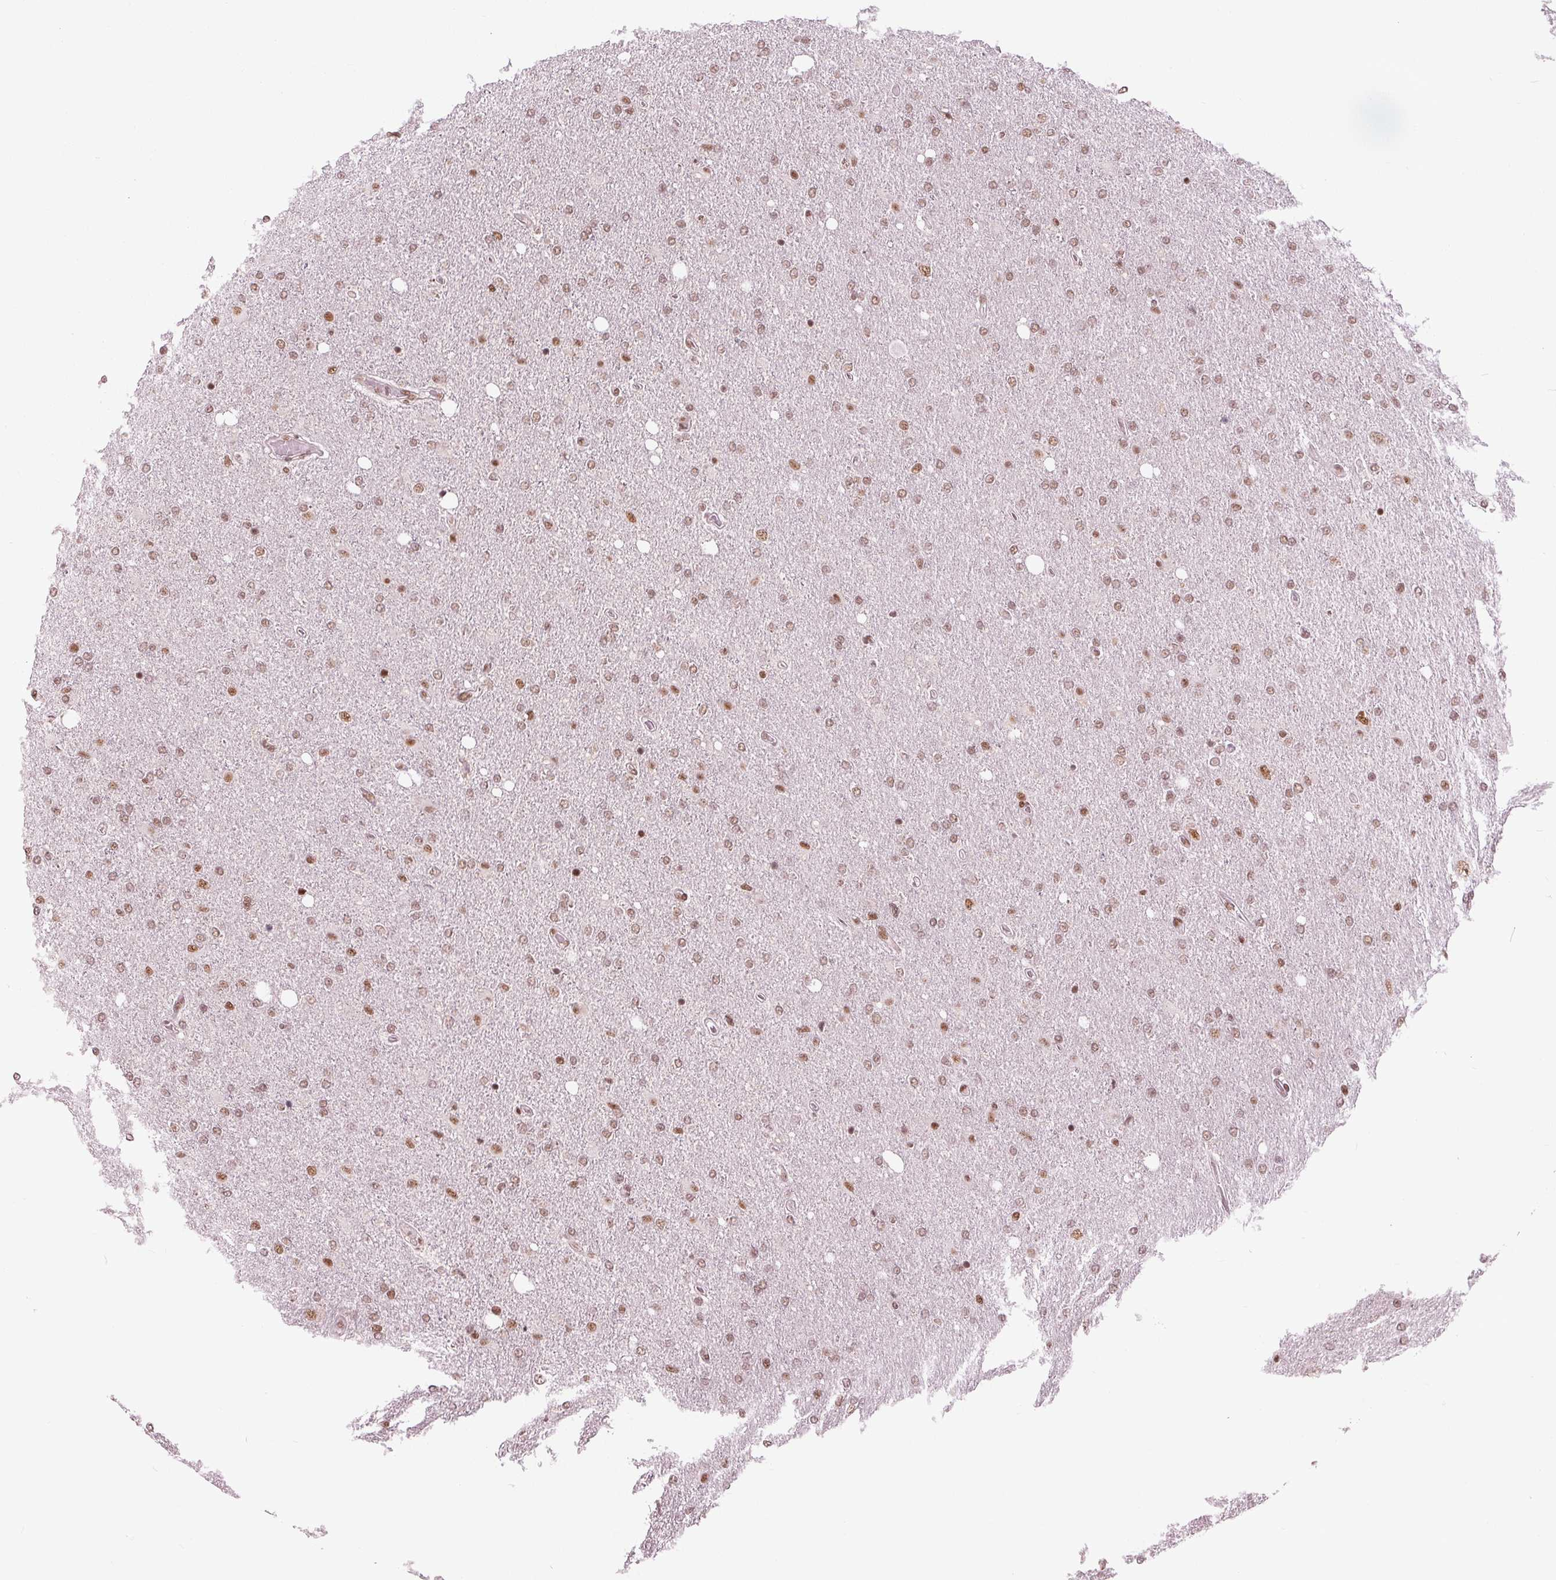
{"staining": {"intensity": "moderate", "quantity": ">75%", "location": "nuclear"}, "tissue": "glioma", "cell_type": "Tumor cells", "image_type": "cancer", "snomed": [{"axis": "morphology", "description": "Glioma, malignant, High grade"}, {"axis": "topography", "description": "Cerebral cortex"}], "caption": "The image demonstrates staining of high-grade glioma (malignant), revealing moderate nuclear protein positivity (brown color) within tumor cells.", "gene": "LSM2", "patient": {"sex": "male", "age": 70}}